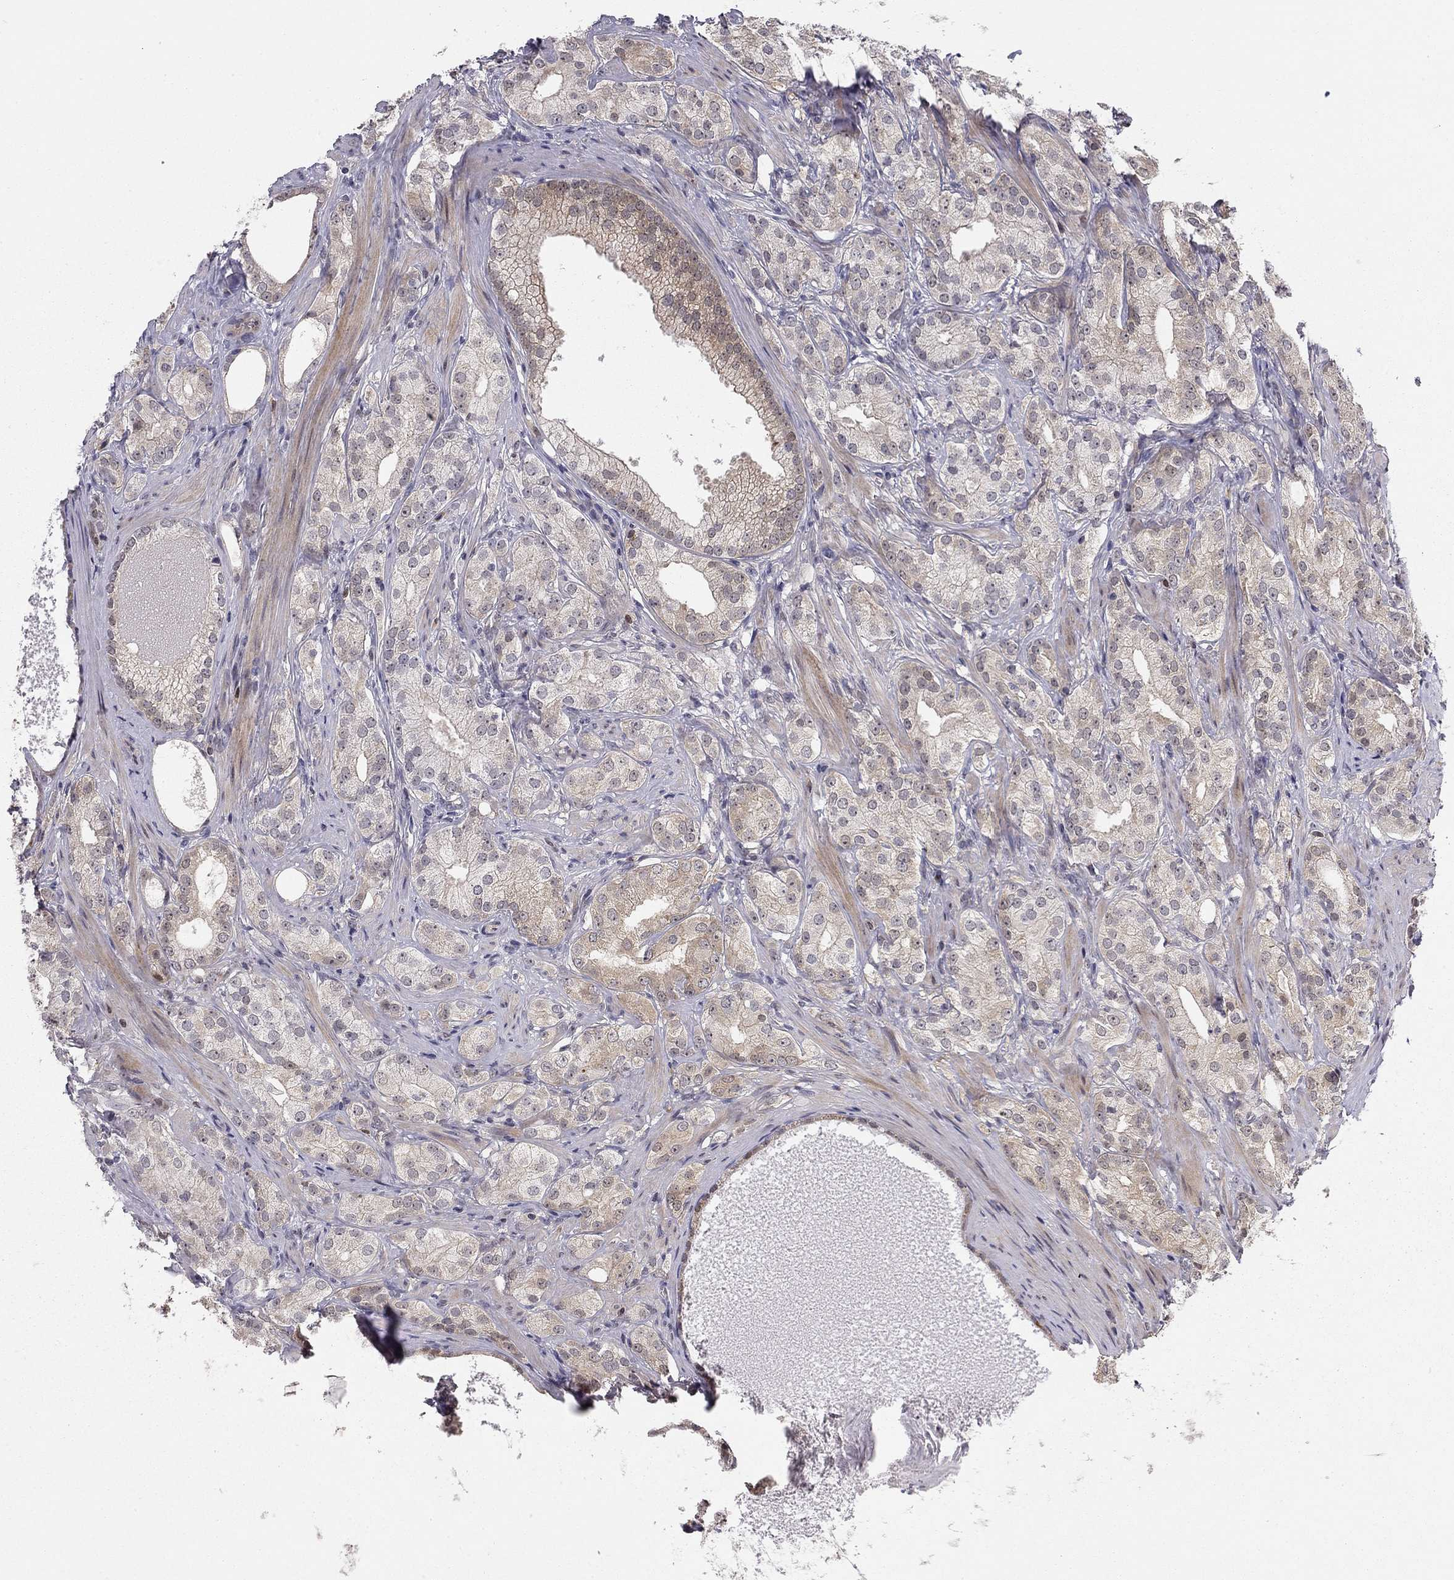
{"staining": {"intensity": "weak", "quantity": "25%-75%", "location": "cytoplasmic/membranous"}, "tissue": "prostate cancer", "cell_type": "Tumor cells", "image_type": "cancer", "snomed": [{"axis": "morphology", "description": "Adenocarcinoma, High grade"}, {"axis": "topography", "description": "Prostate and seminal vesicle, NOS"}], "caption": "The micrograph reveals a brown stain indicating the presence of a protein in the cytoplasmic/membranous of tumor cells in adenocarcinoma (high-grade) (prostate).", "gene": "STXBP6", "patient": {"sex": "male", "age": 62}}